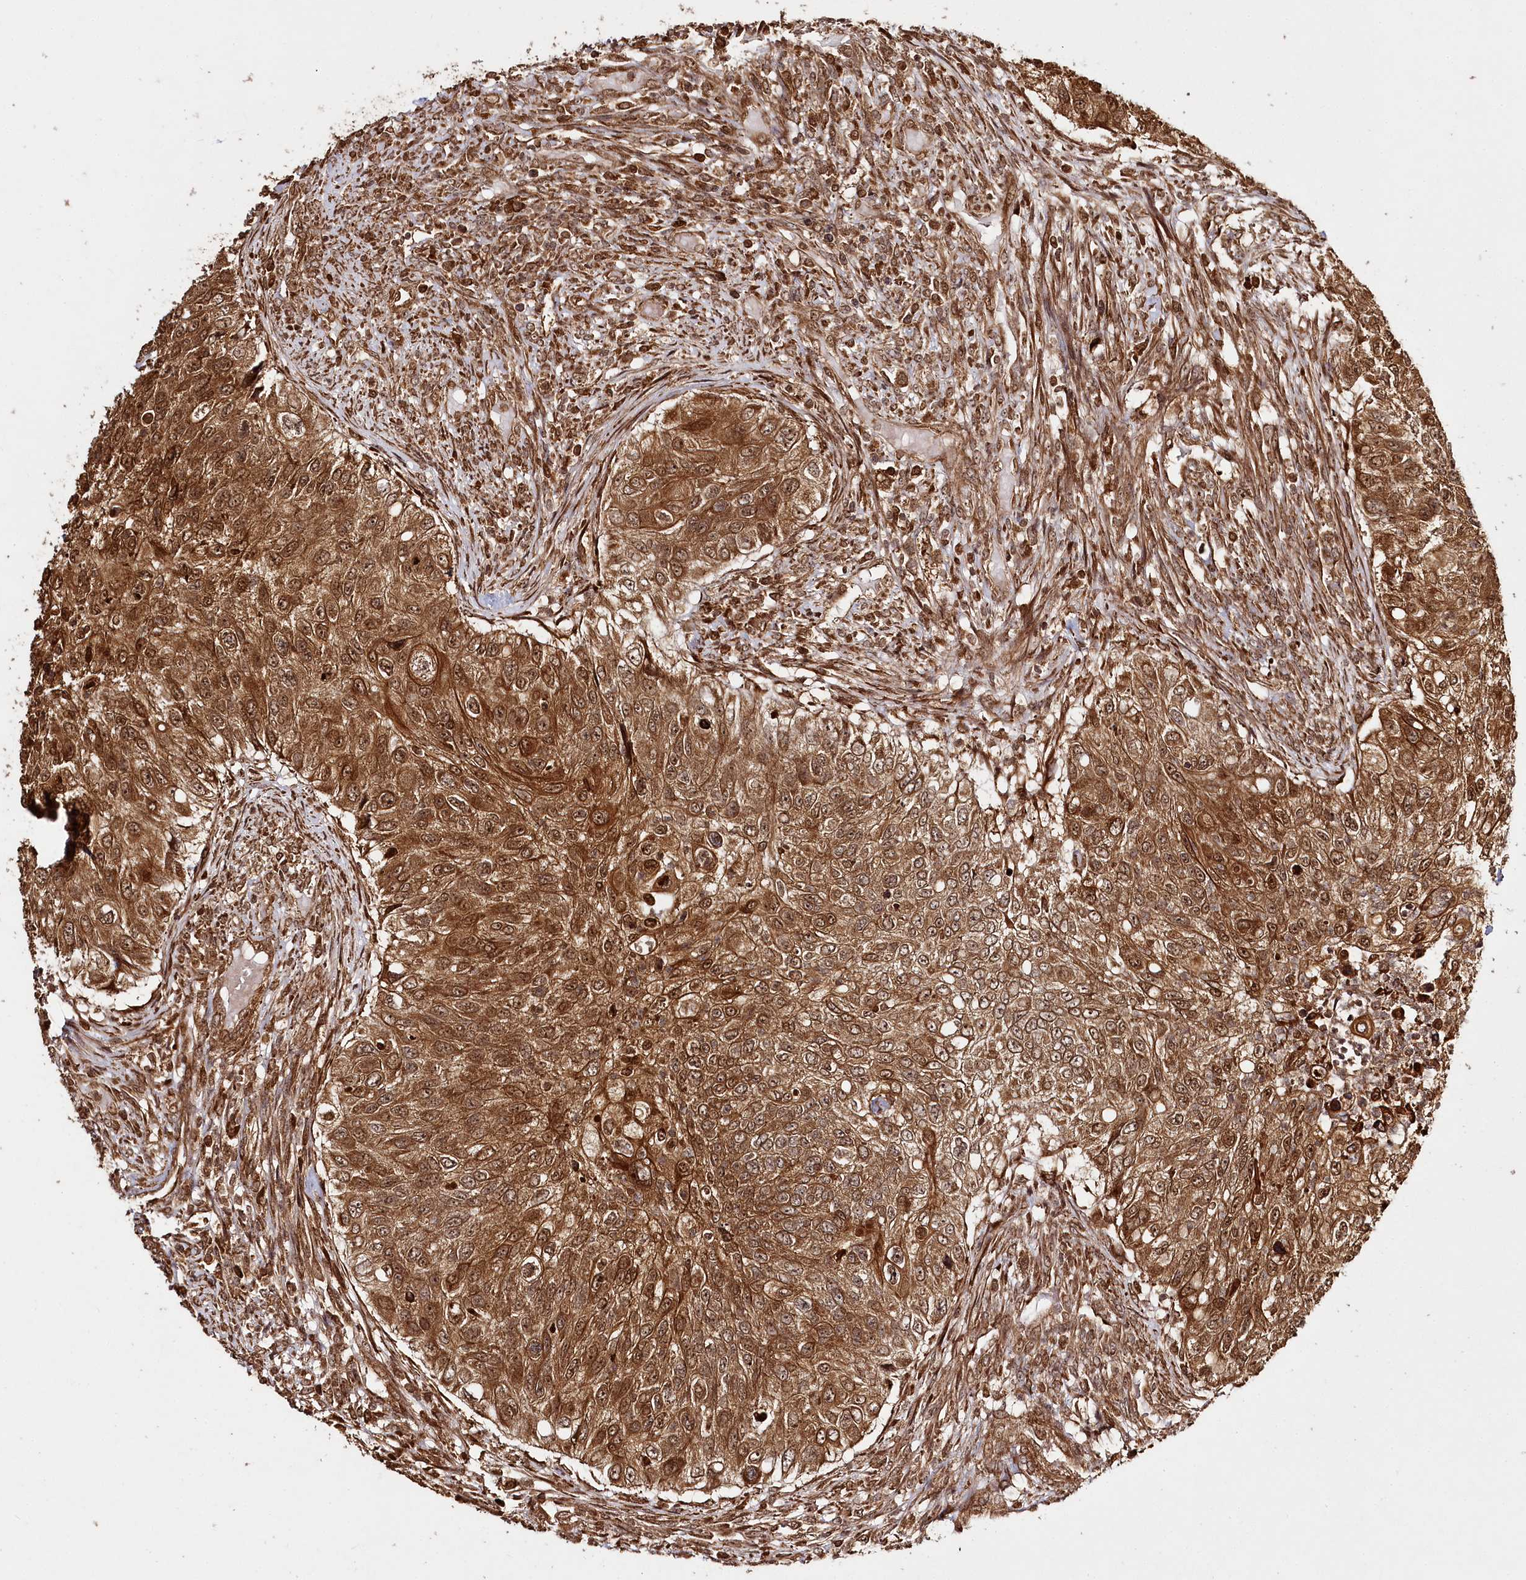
{"staining": {"intensity": "strong", "quantity": ">75%", "location": "cytoplasmic/membranous,nuclear"}, "tissue": "urothelial cancer", "cell_type": "Tumor cells", "image_type": "cancer", "snomed": [{"axis": "morphology", "description": "Urothelial carcinoma, High grade"}, {"axis": "topography", "description": "Urinary bladder"}], "caption": "IHC of human high-grade urothelial carcinoma shows high levels of strong cytoplasmic/membranous and nuclear expression in approximately >75% of tumor cells. IHC stains the protein in brown and the nuclei are stained blue.", "gene": "ULK2", "patient": {"sex": "female", "age": 60}}